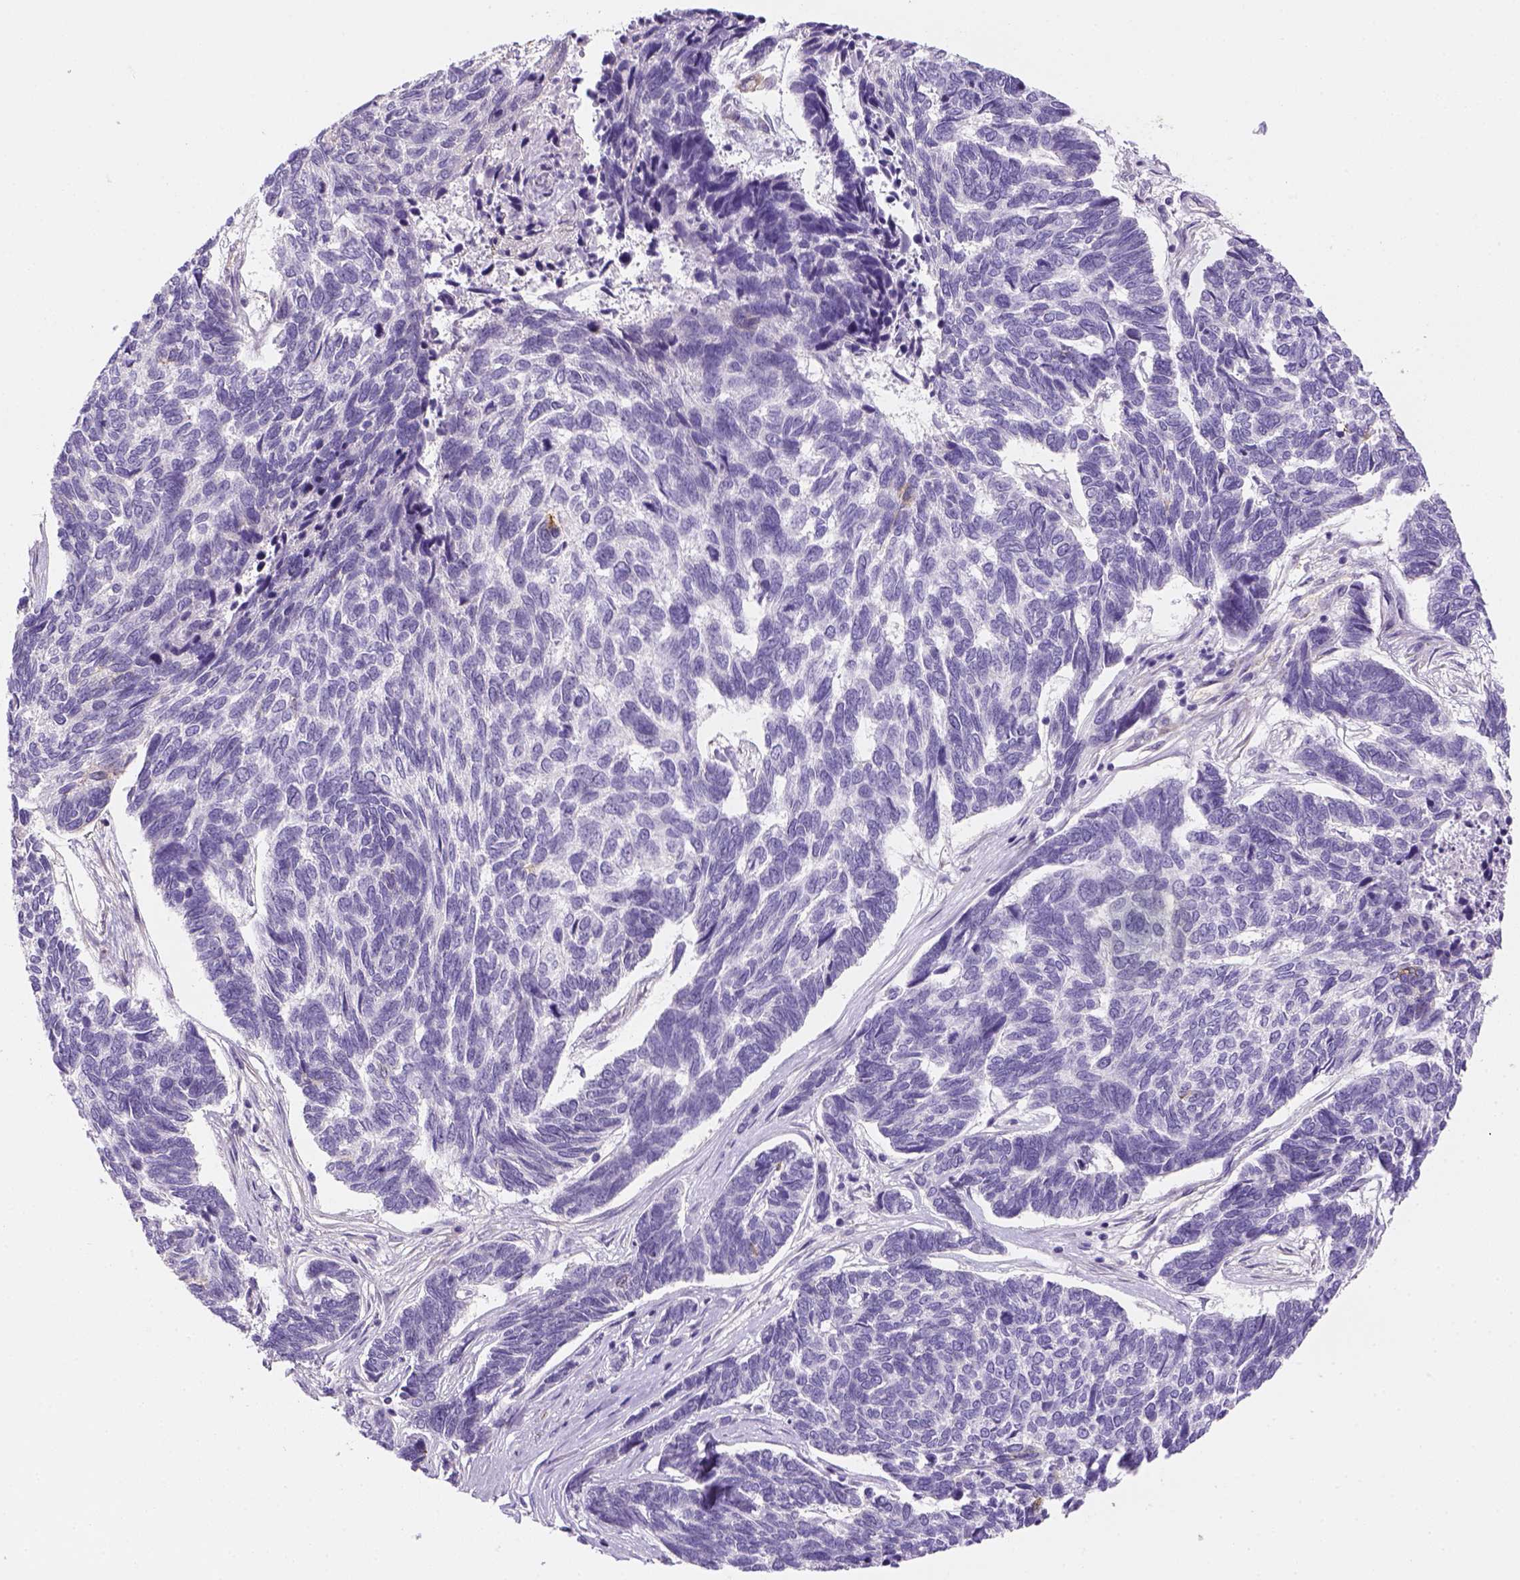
{"staining": {"intensity": "negative", "quantity": "none", "location": "none"}, "tissue": "skin cancer", "cell_type": "Tumor cells", "image_type": "cancer", "snomed": [{"axis": "morphology", "description": "Basal cell carcinoma"}, {"axis": "topography", "description": "Skin"}], "caption": "High magnification brightfield microscopy of skin basal cell carcinoma stained with DAB (3,3'-diaminobenzidine) (brown) and counterstained with hematoxylin (blue): tumor cells show no significant staining.", "gene": "CACNB1", "patient": {"sex": "female", "age": 65}}